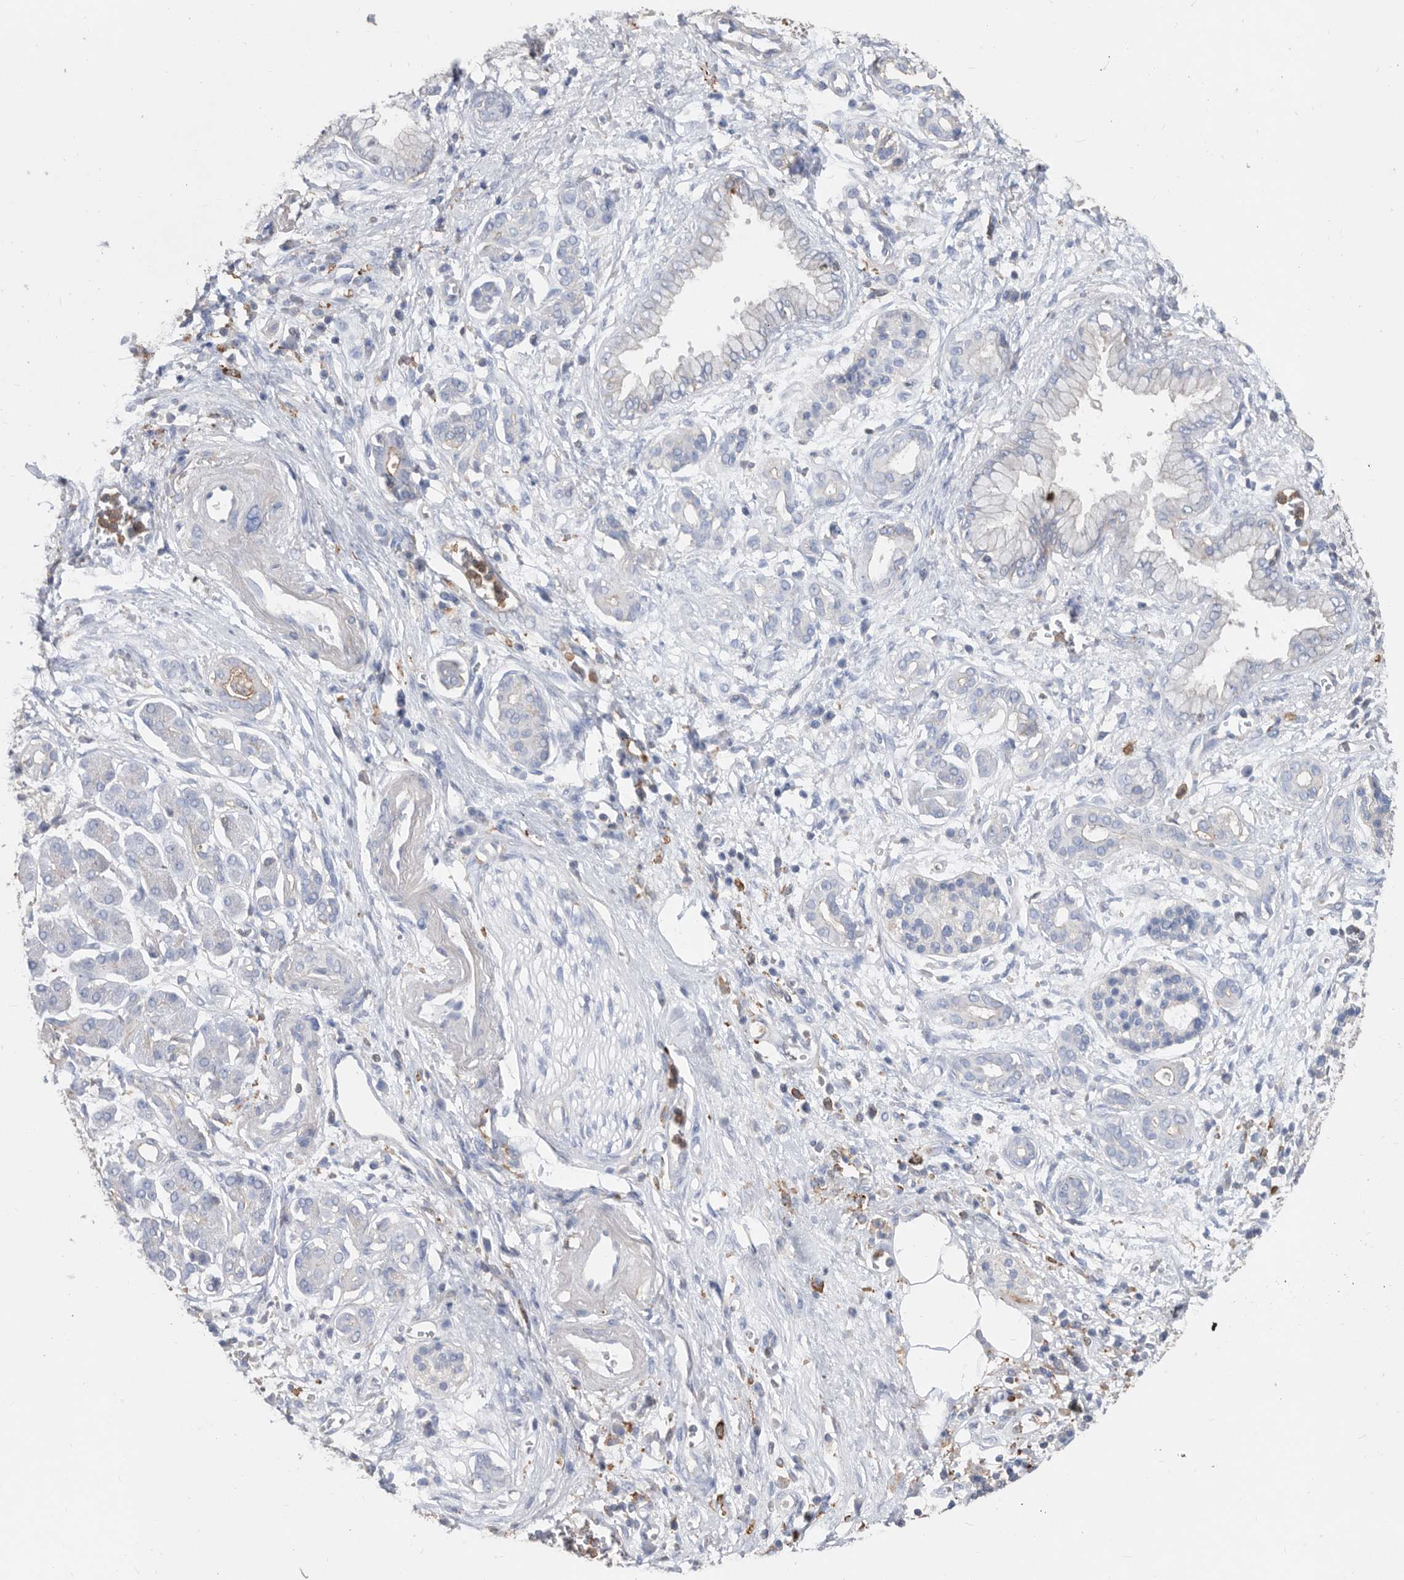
{"staining": {"intensity": "negative", "quantity": "none", "location": "none"}, "tissue": "pancreatic cancer", "cell_type": "Tumor cells", "image_type": "cancer", "snomed": [{"axis": "morphology", "description": "Adenocarcinoma, NOS"}, {"axis": "topography", "description": "Pancreas"}], "caption": "A high-resolution photomicrograph shows immunohistochemistry staining of pancreatic cancer (adenocarcinoma), which reveals no significant positivity in tumor cells. Brightfield microscopy of immunohistochemistry (IHC) stained with DAB (3,3'-diaminobenzidine) (brown) and hematoxylin (blue), captured at high magnification.", "gene": "MS4A4A", "patient": {"sex": "male", "age": 78}}